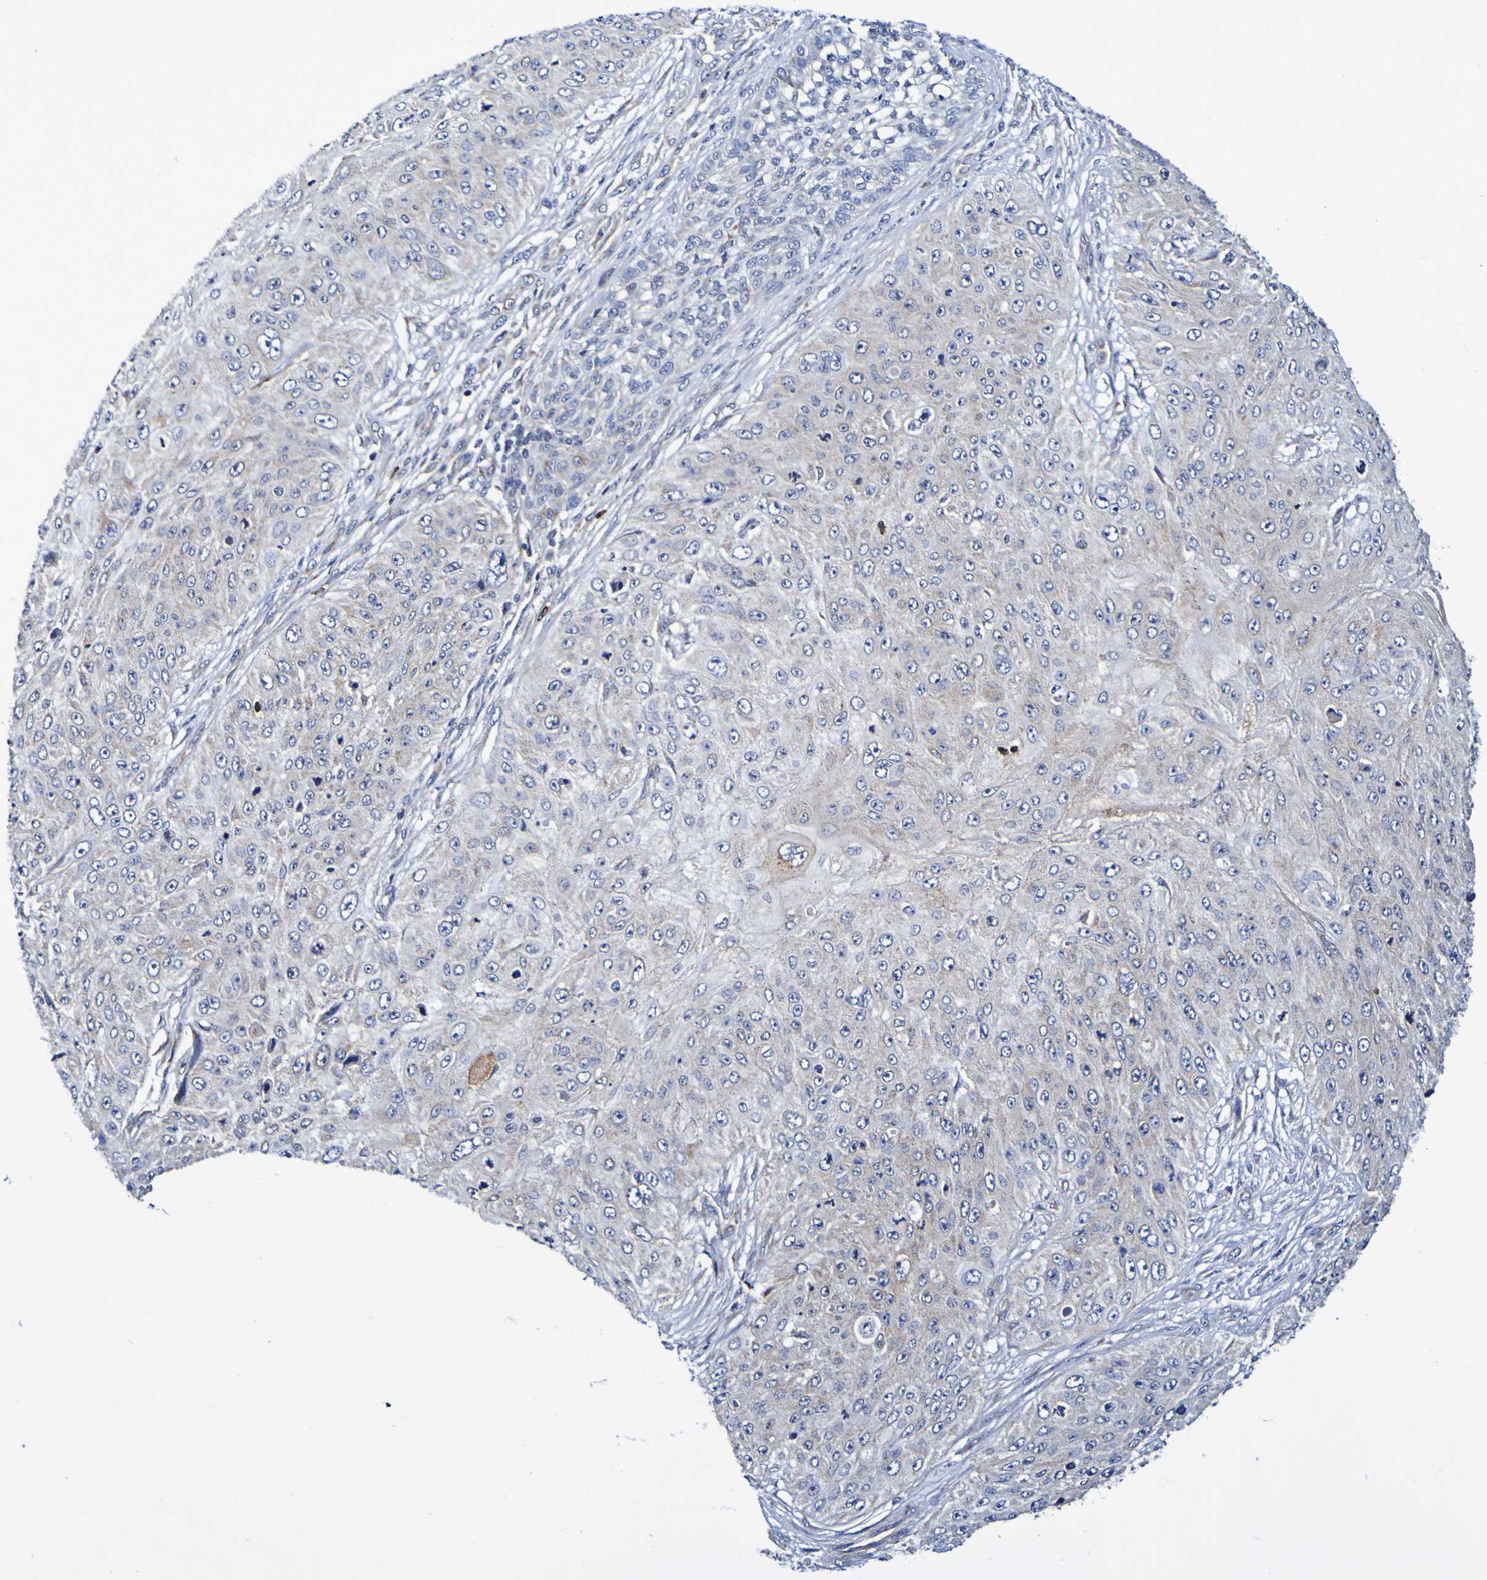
{"staining": {"intensity": "weak", "quantity": ">75%", "location": "cytoplasmic/membranous"}, "tissue": "skin cancer", "cell_type": "Tumor cells", "image_type": "cancer", "snomed": [{"axis": "morphology", "description": "Squamous cell carcinoma, NOS"}, {"axis": "topography", "description": "Skin"}], "caption": "Human squamous cell carcinoma (skin) stained for a protein (brown) demonstrates weak cytoplasmic/membranous positive positivity in about >75% of tumor cells.", "gene": "GJB1", "patient": {"sex": "female", "age": 80}}